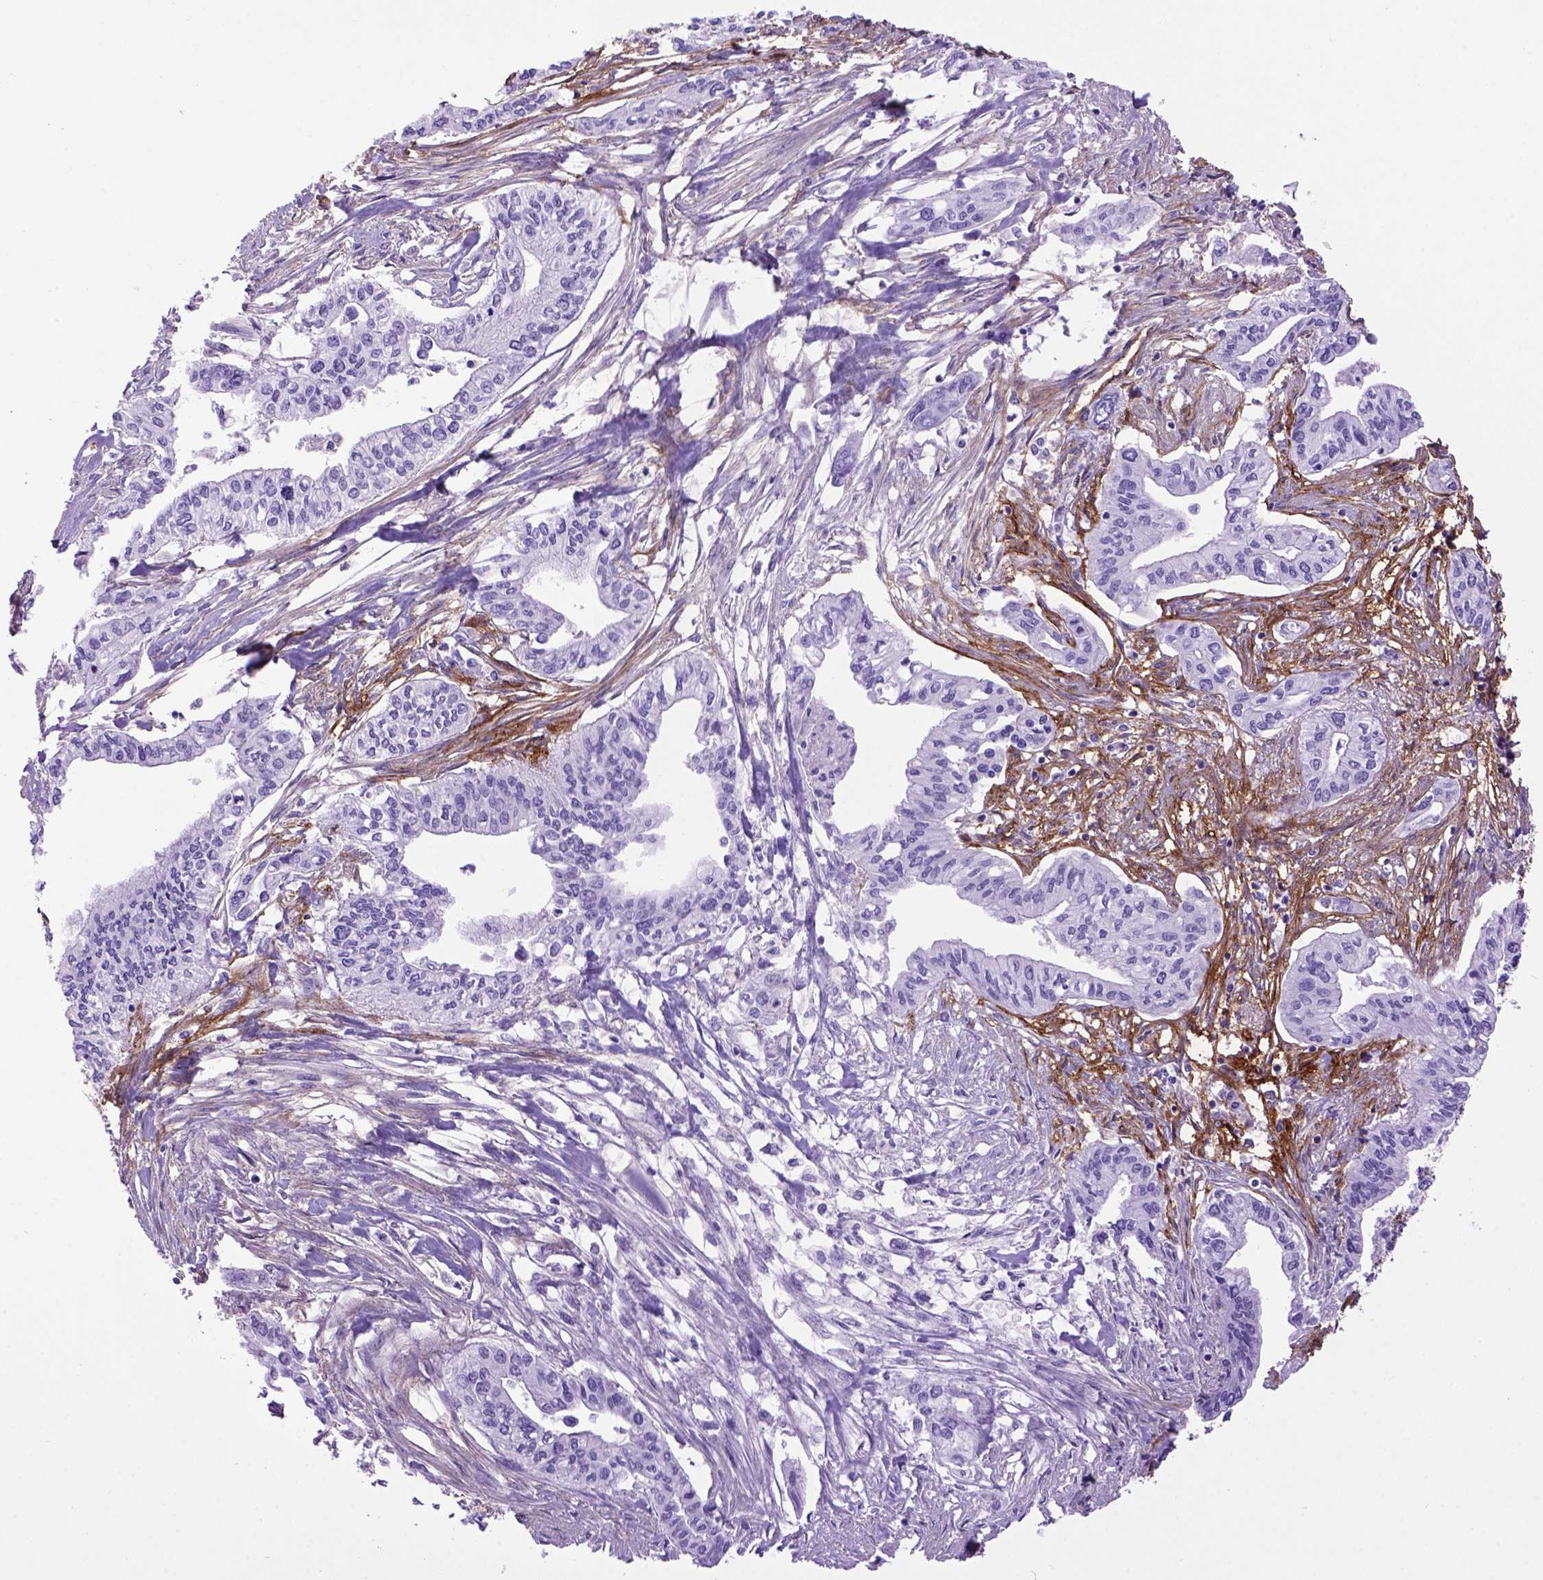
{"staining": {"intensity": "negative", "quantity": "none", "location": "none"}, "tissue": "pancreatic cancer", "cell_type": "Tumor cells", "image_type": "cancer", "snomed": [{"axis": "morphology", "description": "Adenocarcinoma, NOS"}, {"axis": "topography", "description": "Pancreas"}], "caption": "Immunohistochemical staining of human pancreatic cancer displays no significant positivity in tumor cells.", "gene": "ENG", "patient": {"sex": "male", "age": 60}}